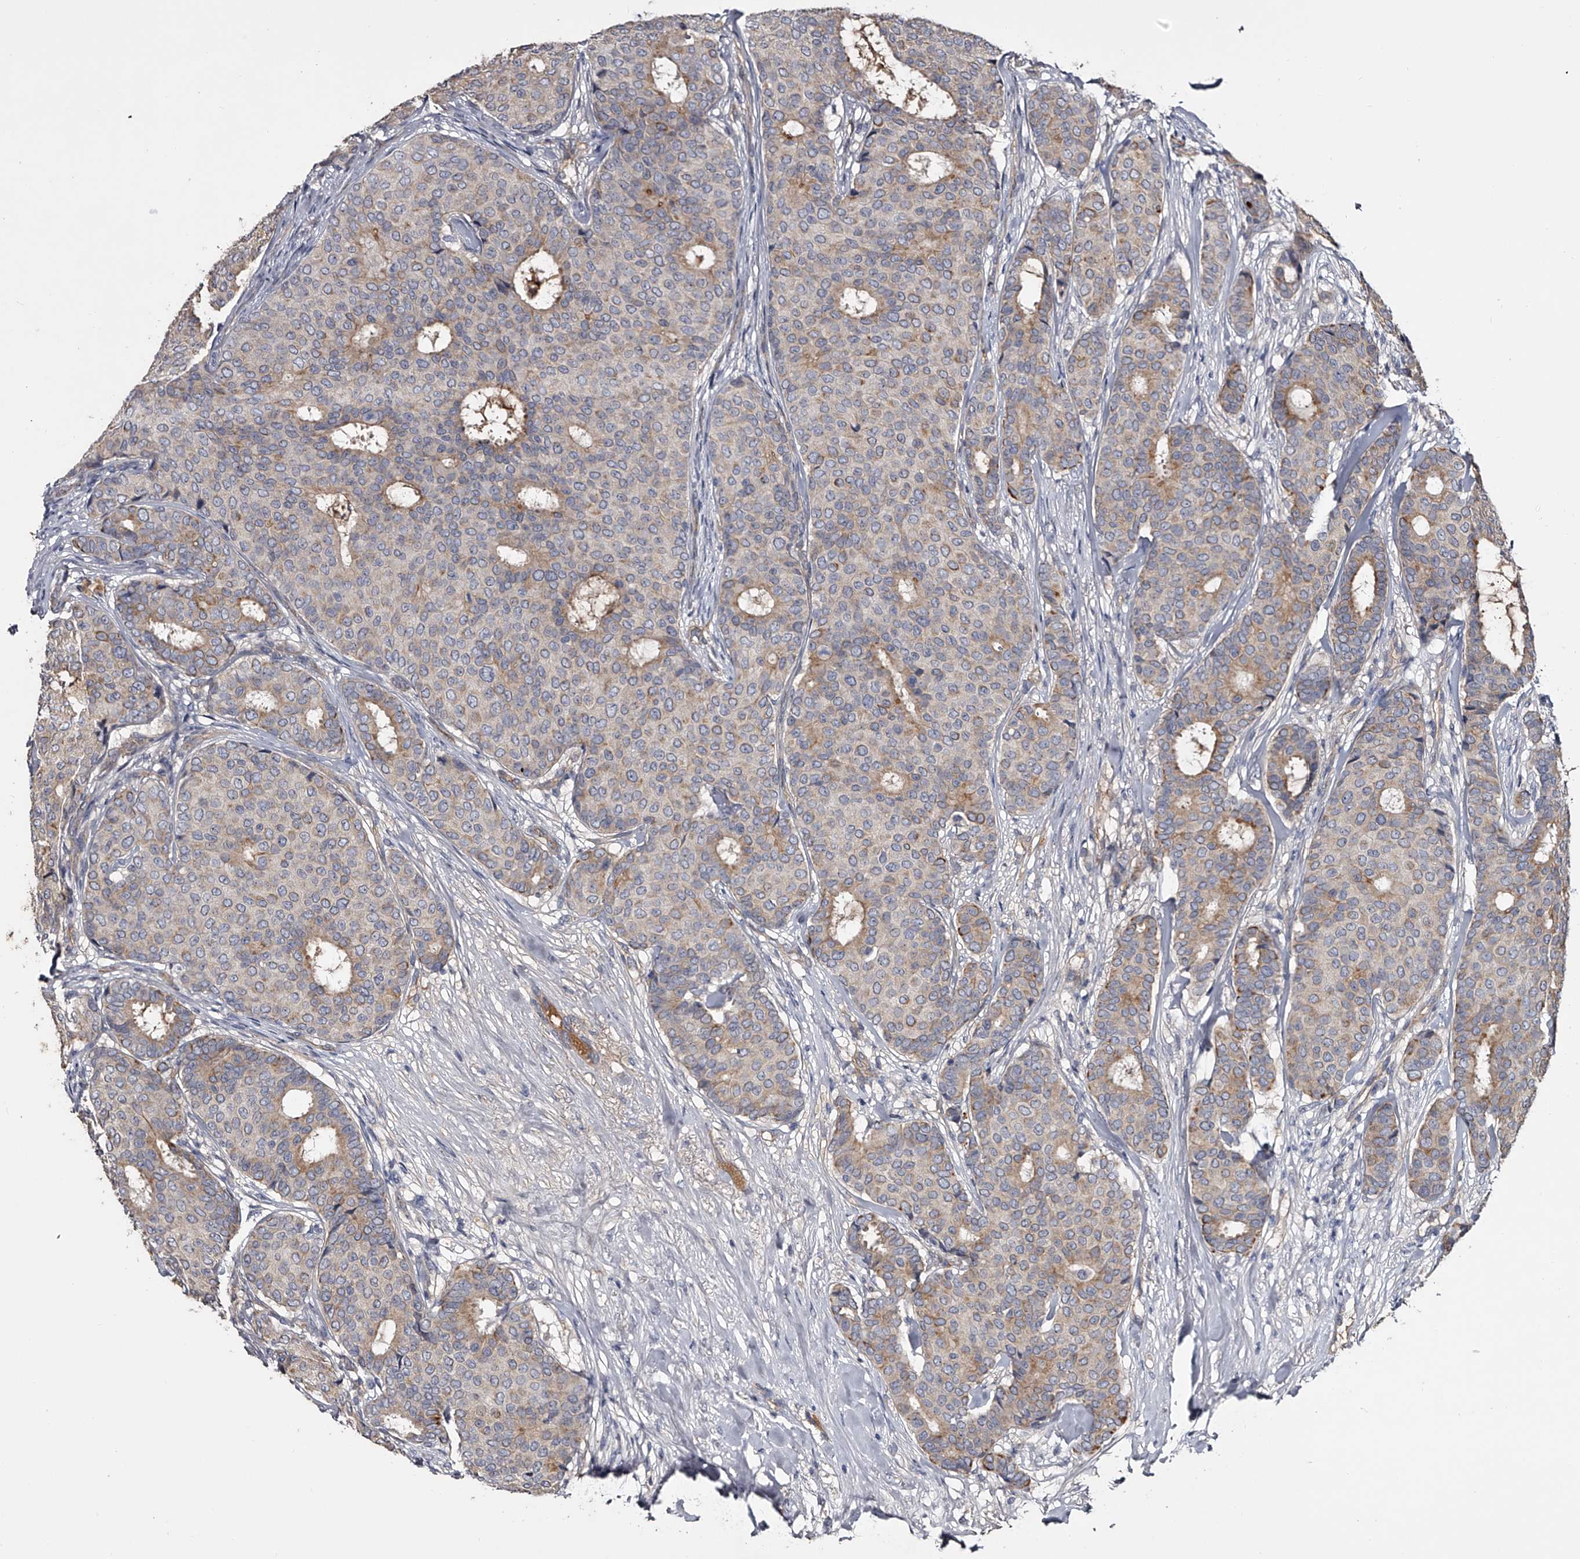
{"staining": {"intensity": "moderate", "quantity": "25%-75%", "location": "cytoplasmic/membranous"}, "tissue": "breast cancer", "cell_type": "Tumor cells", "image_type": "cancer", "snomed": [{"axis": "morphology", "description": "Duct carcinoma"}, {"axis": "topography", "description": "Breast"}], "caption": "A micrograph of breast intraductal carcinoma stained for a protein demonstrates moderate cytoplasmic/membranous brown staining in tumor cells.", "gene": "MDN1", "patient": {"sex": "female", "age": 75}}